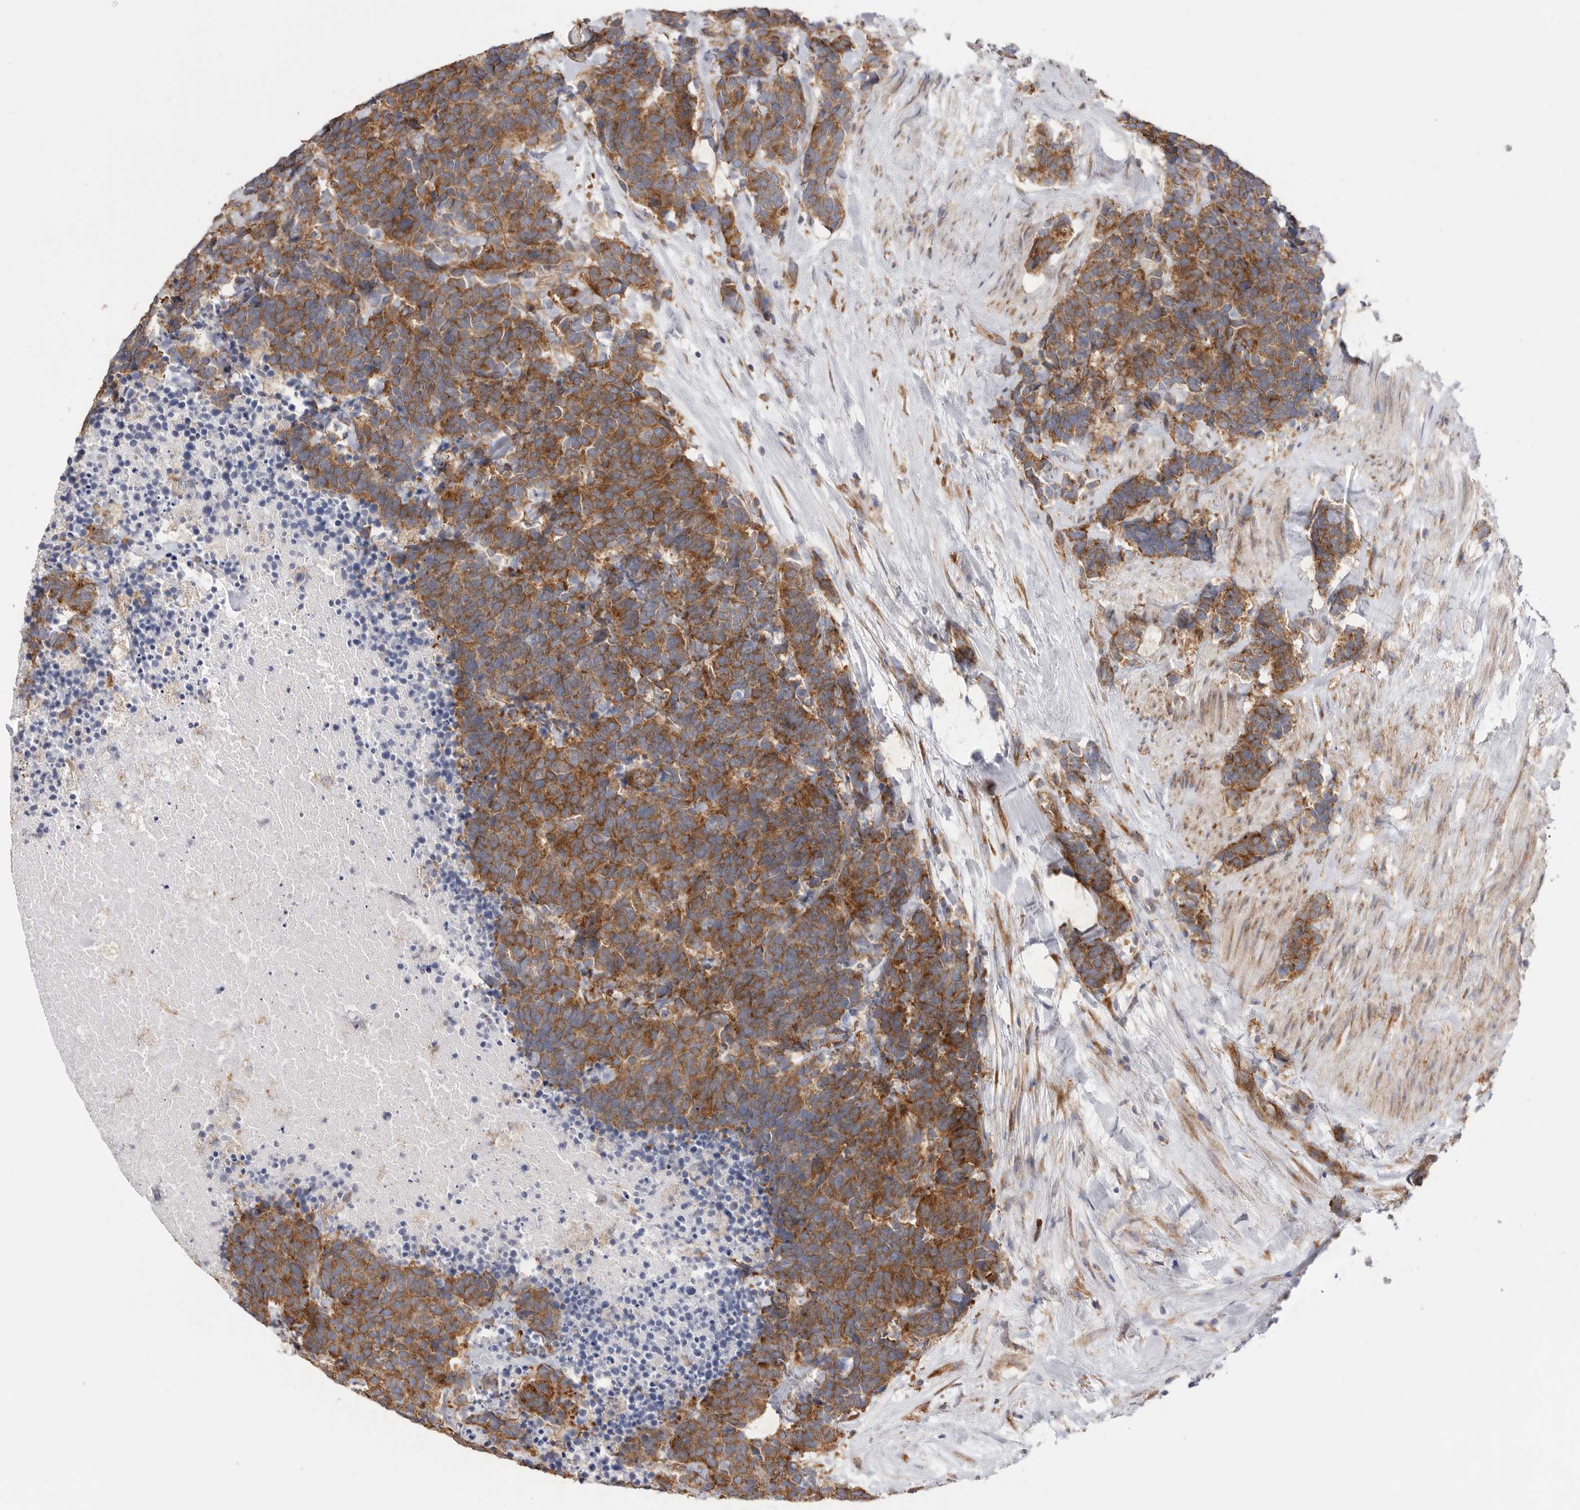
{"staining": {"intensity": "moderate", "quantity": ">75%", "location": "cytoplasmic/membranous"}, "tissue": "carcinoid", "cell_type": "Tumor cells", "image_type": "cancer", "snomed": [{"axis": "morphology", "description": "Carcinoma, NOS"}, {"axis": "morphology", "description": "Carcinoid, malignant, NOS"}, {"axis": "topography", "description": "Urinary bladder"}], "caption": "The immunohistochemical stain shows moderate cytoplasmic/membranous expression in tumor cells of carcinoma tissue.", "gene": "SERBP1", "patient": {"sex": "male", "age": 57}}